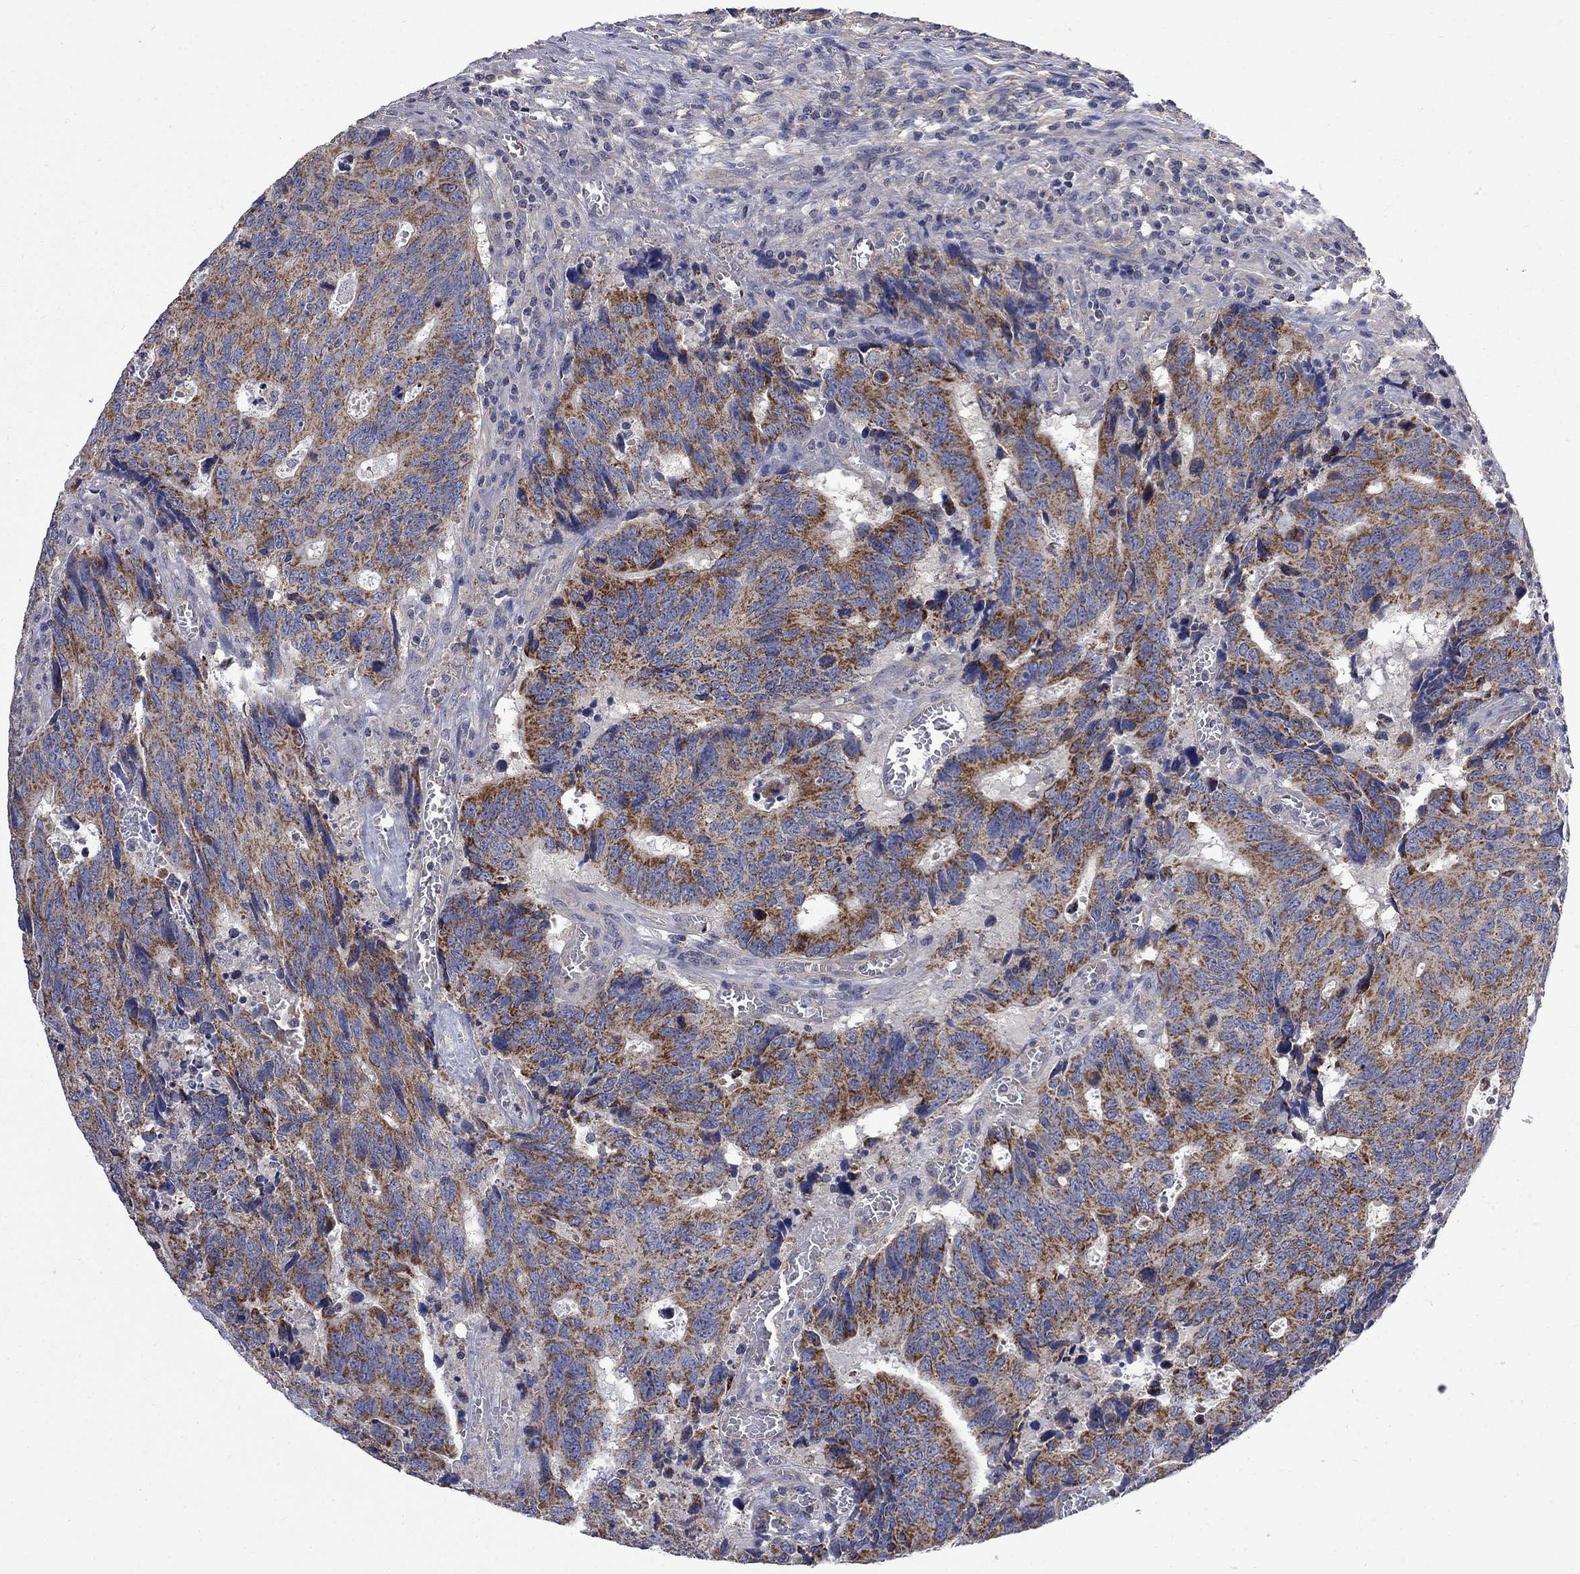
{"staining": {"intensity": "strong", "quantity": "25%-75%", "location": "cytoplasmic/membranous"}, "tissue": "colorectal cancer", "cell_type": "Tumor cells", "image_type": "cancer", "snomed": [{"axis": "morphology", "description": "Adenocarcinoma, NOS"}, {"axis": "topography", "description": "Colon"}], "caption": "Tumor cells reveal strong cytoplasmic/membranous positivity in approximately 25%-75% of cells in colorectal adenocarcinoma. Using DAB (brown) and hematoxylin (blue) stains, captured at high magnification using brightfield microscopy.", "gene": "HSPA12A", "patient": {"sex": "female", "age": 77}}